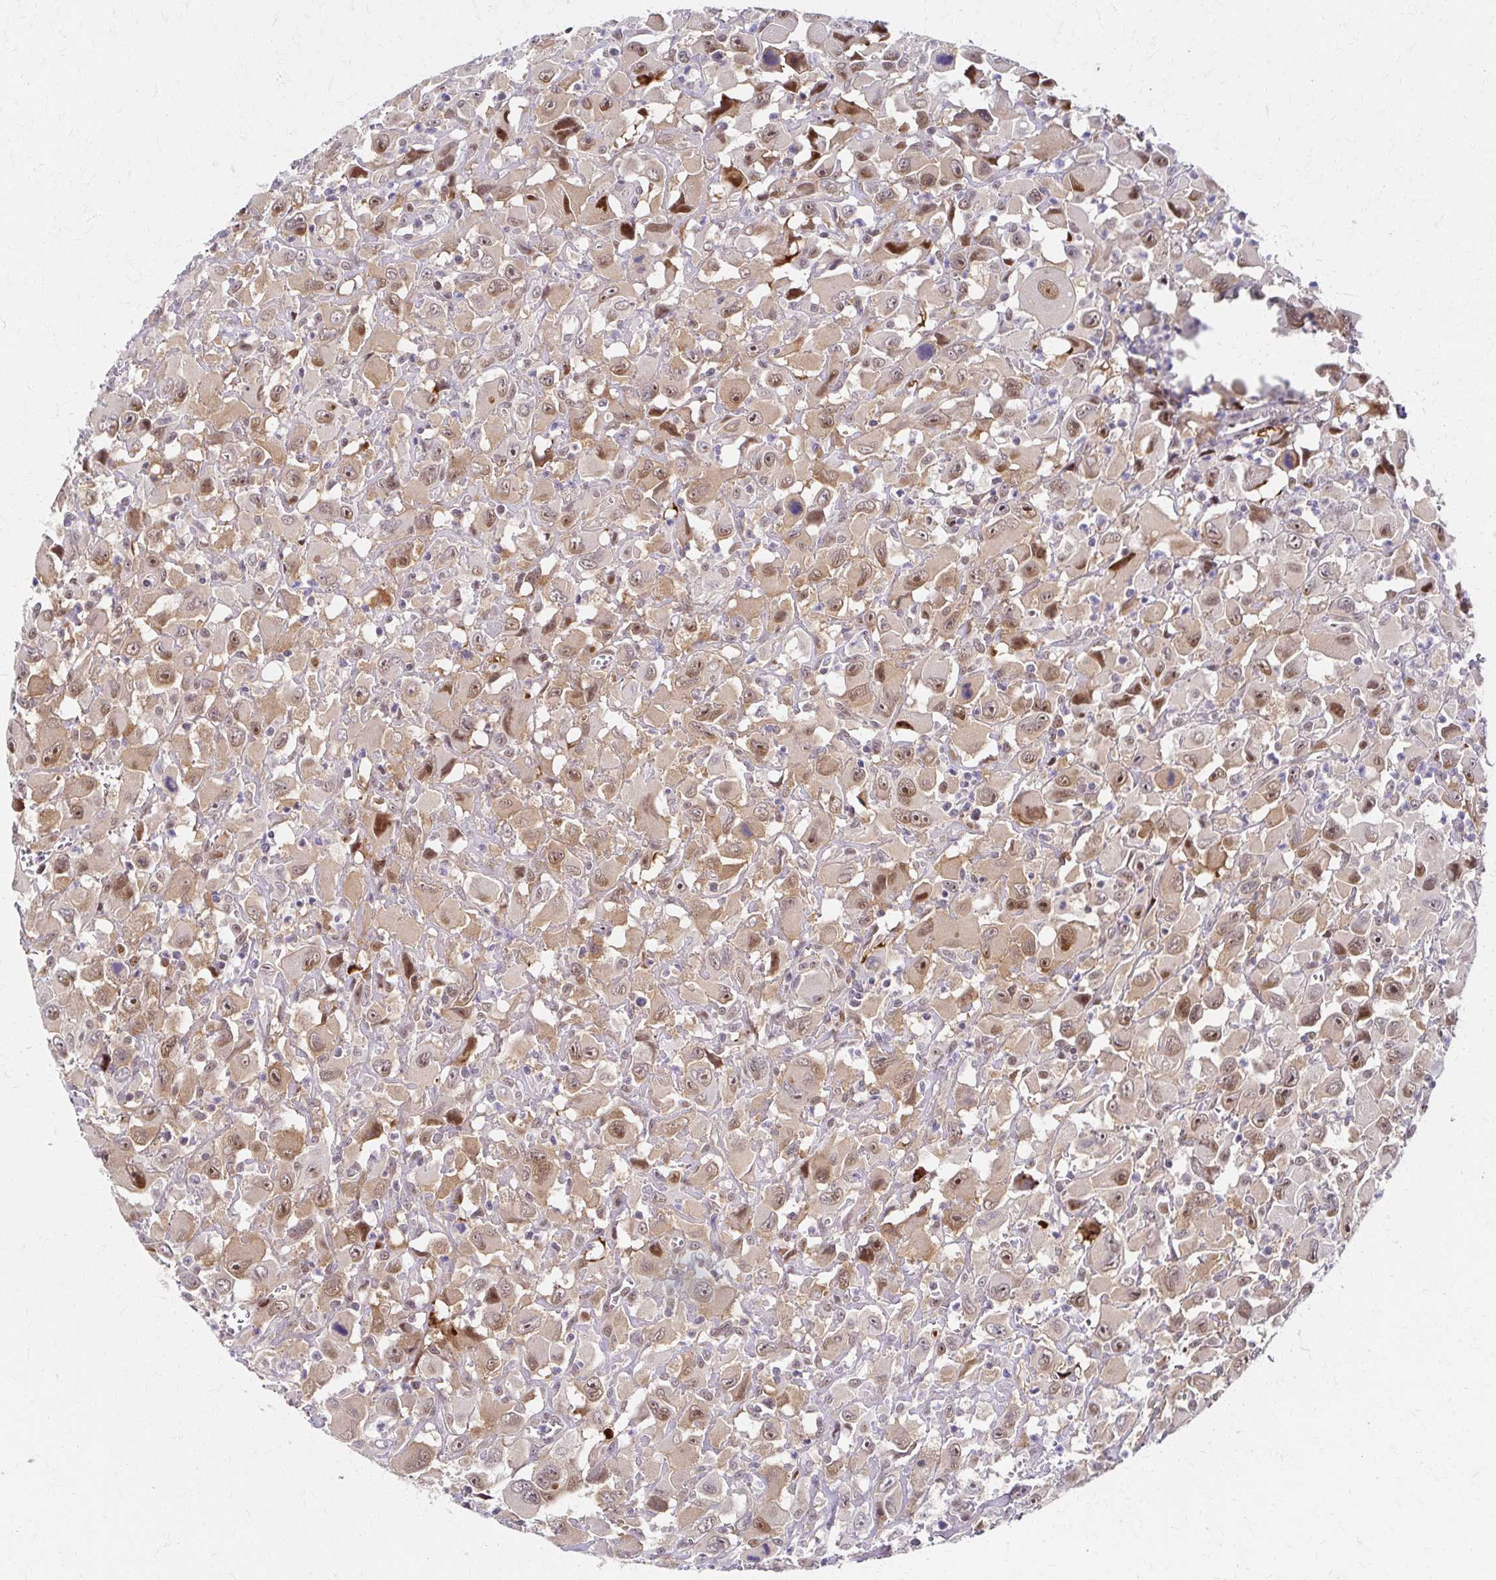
{"staining": {"intensity": "moderate", "quantity": ">75%", "location": "cytoplasmic/membranous,nuclear"}, "tissue": "head and neck cancer", "cell_type": "Tumor cells", "image_type": "cancer", "snomed": [{"axis": "morphology", "description": "Squamous cell carcinoma, NOS"}, {"axis": "morphology", "description": "Squamous cell carcinoma, metastatic, NOS"}, {"axis": "topography", "description": "Oral tissue"}, {"axis": "topography", "description": "Head-Neck"}], "caption": "Tumor cells display moderate cytoplasmic/membranous and nuclear positivity in approximately >75% of cells in head and neck cancer (metastatic squamous cell carcinoma).", "gene": "PSMD7", "patient": {"sex": "female", "age": 85}}